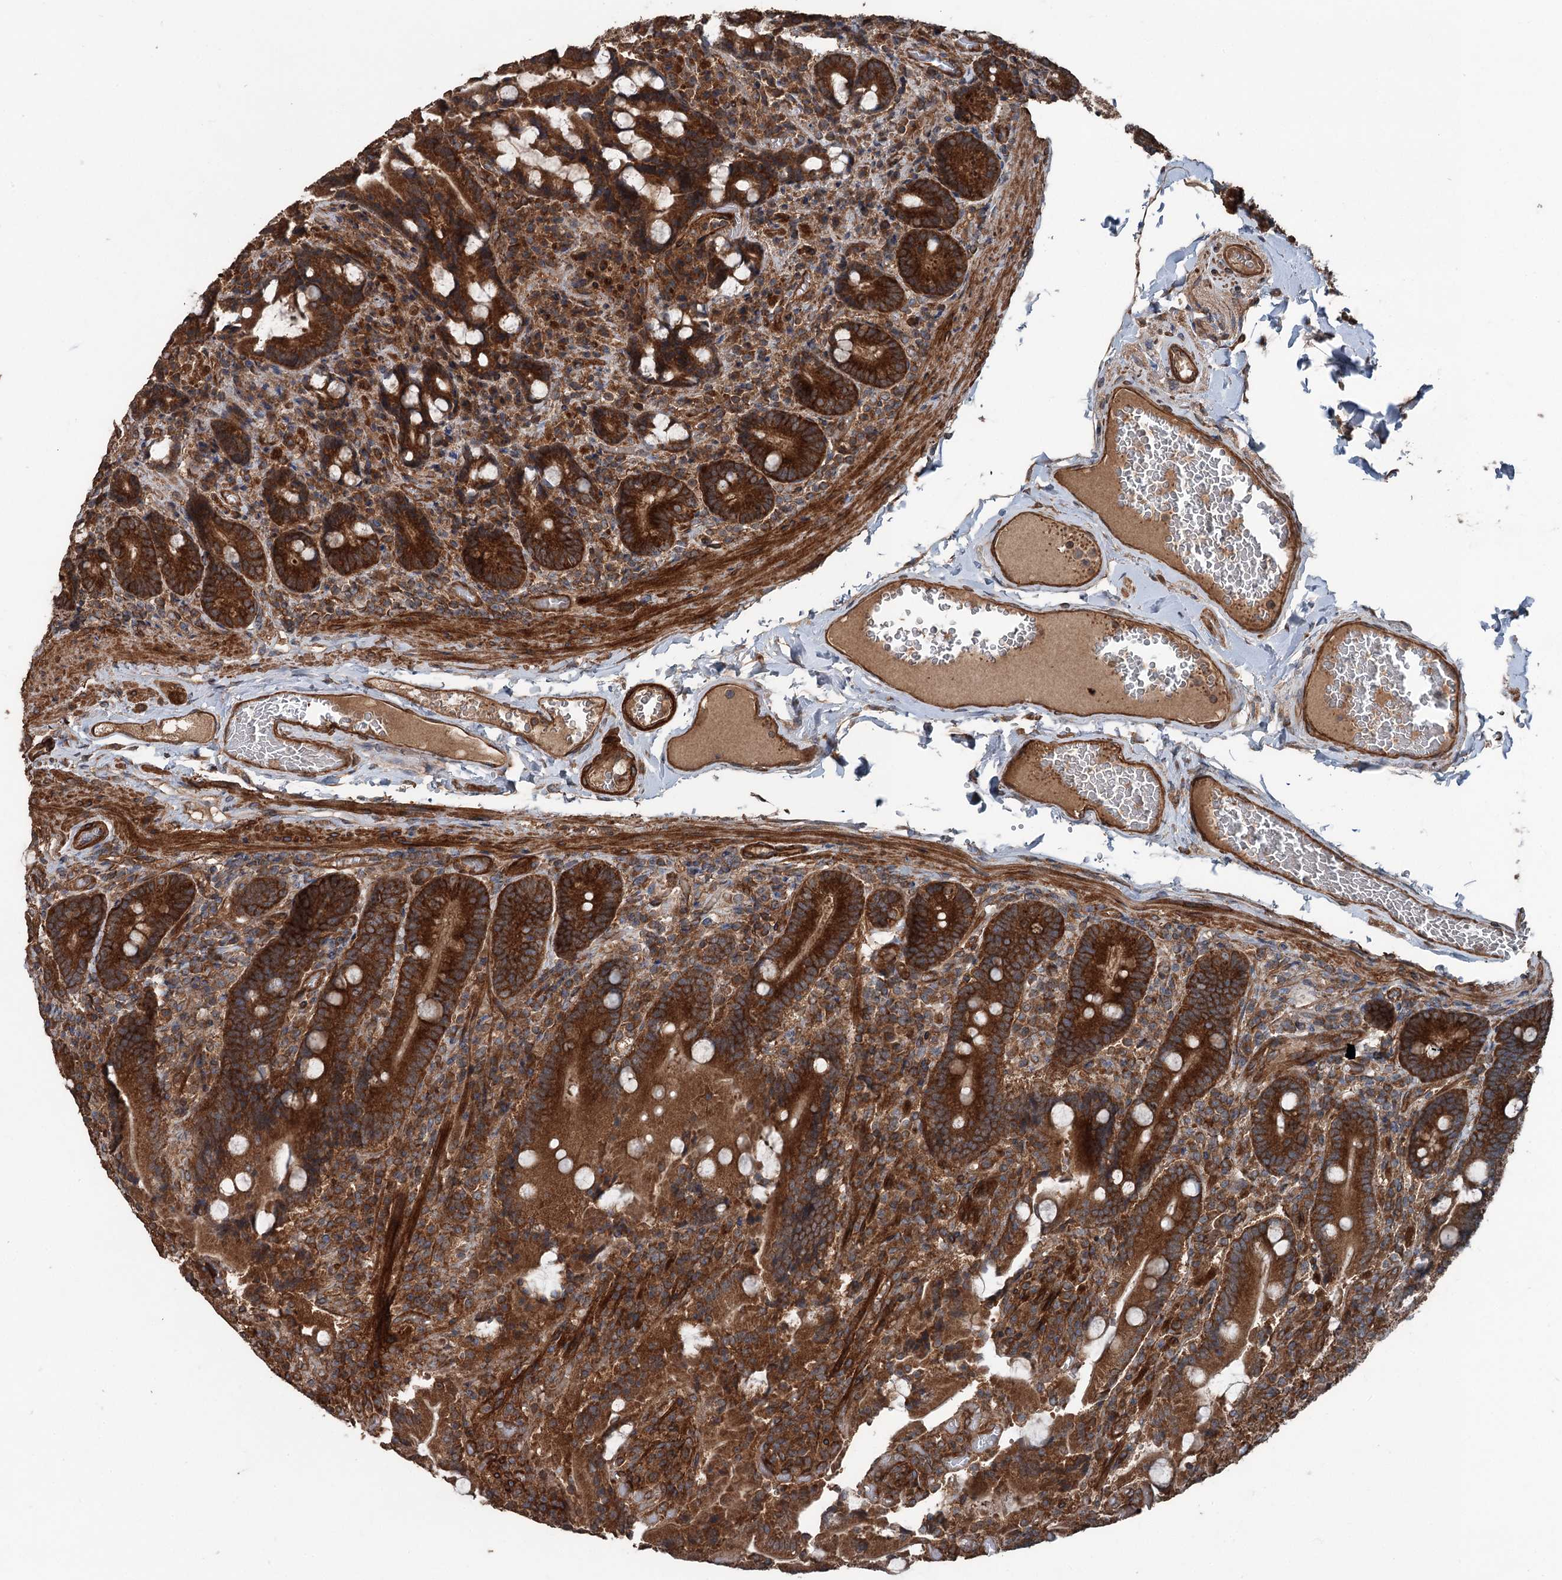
{"staining": {"intensity": "strong", "quantity": ">75%", "location": "cytoplasmic/membranous"}, "tissue": "duodenum", "cell_type": "Glandular cells", "image_type": "normal", "snomed": [{"axis": "morphology", "description": "Normal tissue, NOS"}, {"axis": "topography", "description": "Duodenum"}], "caption": "A photomicrograph showing strong cytoplasmic/membranous expression in approximately >75% of glandular cells in benign duodenum, as visualized by brown immunohistochemical staining.", "gene": "RNF214", "patient": {"sex": "female", "age": 62}}